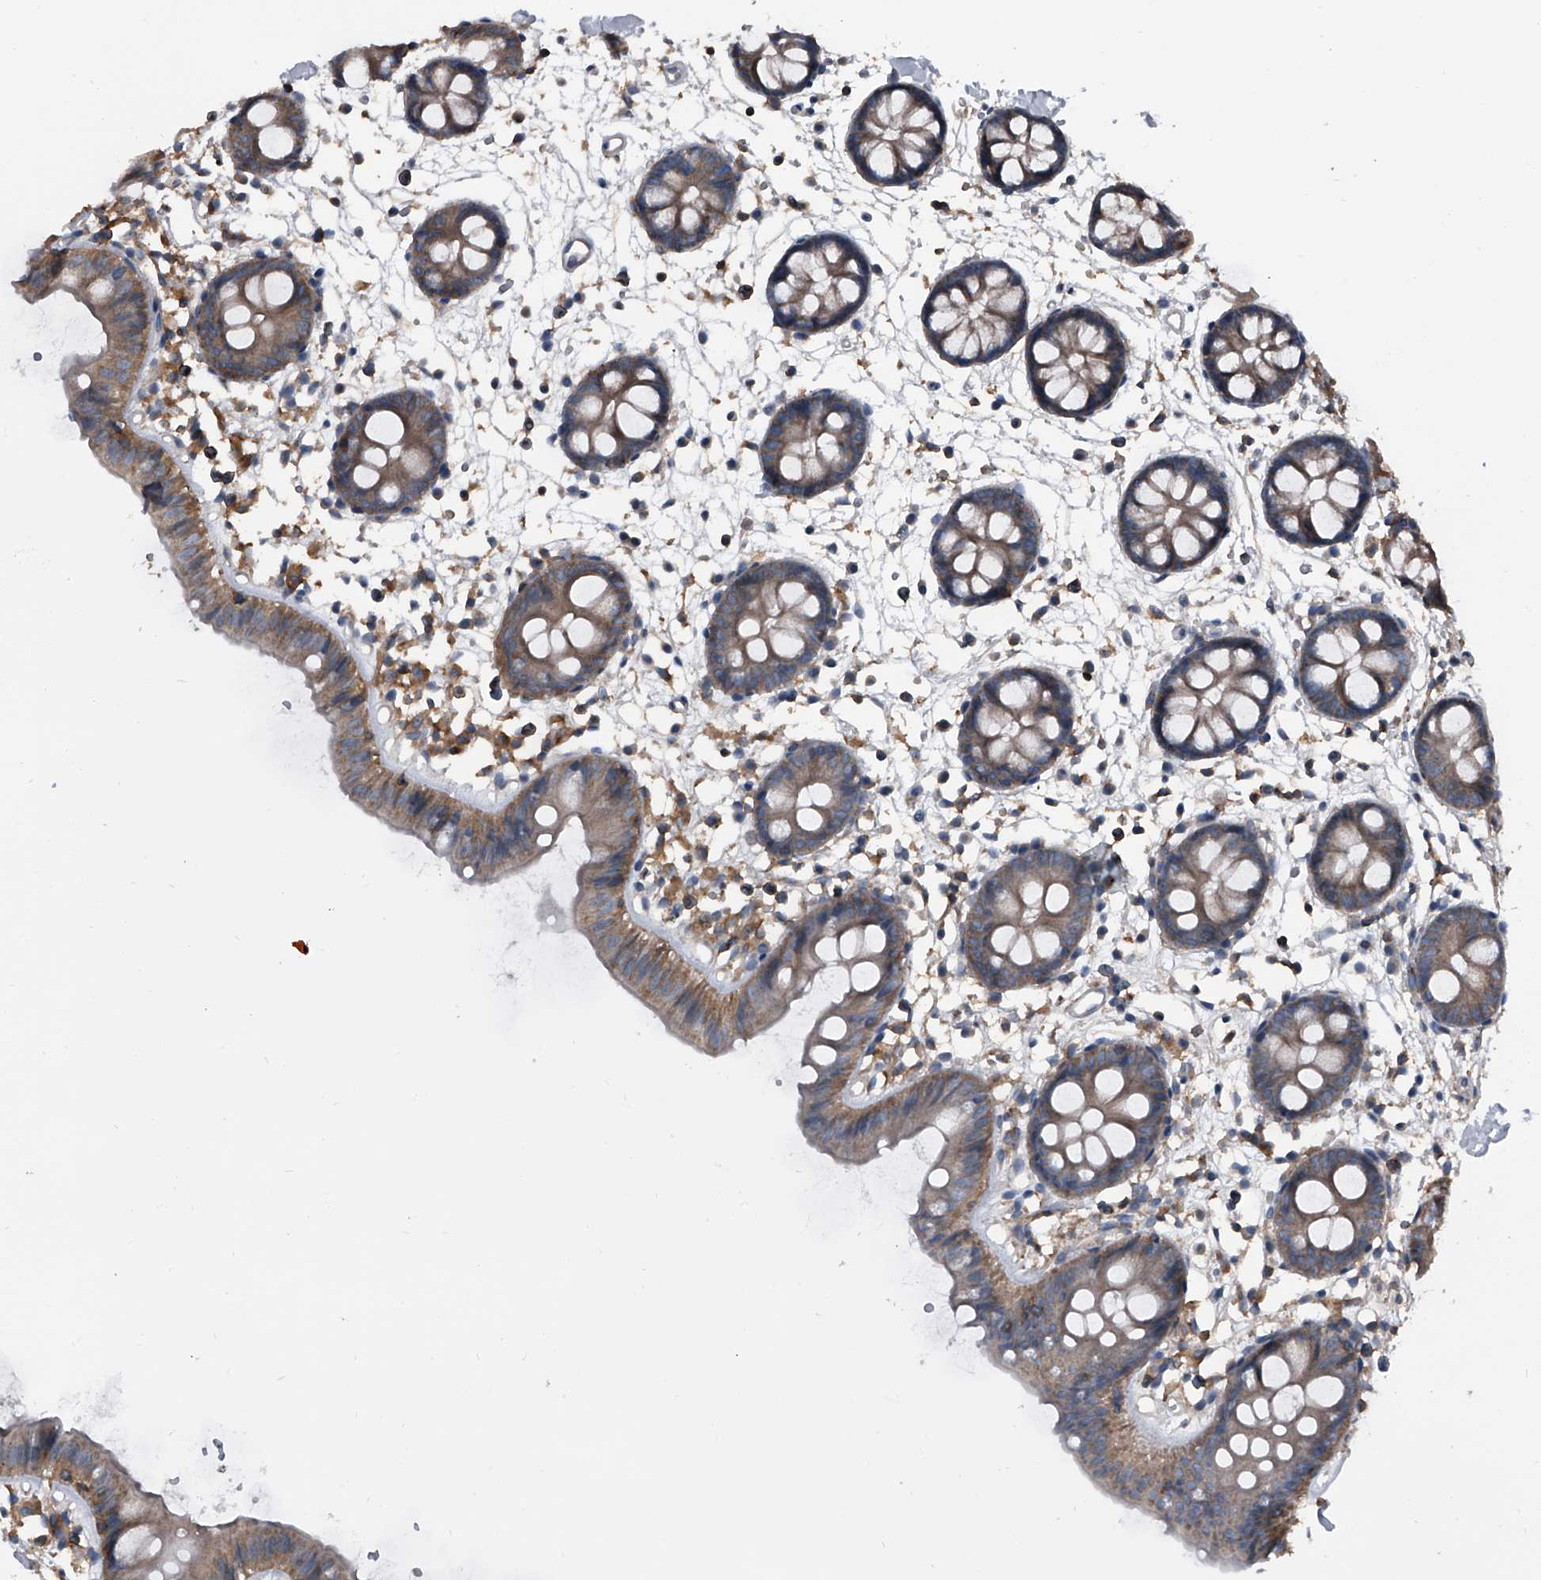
{"staining": {"intensity": "negative", "quantity": "none", "location": "none"}, "tissue": "colon", "cell_type": "Endothelial cells", "image_type": "normal", "snomed": [{"axis": "morphology", "description": "Normal tissue, NOS"}, {"axis": "topography", "description": "Colon"}], "caption": "Immunohistochemistry (IHC) image of benign colon: human colon stained with DAB shows no significant protein positivity in endothelial cells. Brightfield microscopy of immunohistochemistry stained with DAB (brown) and hematoxylin (blue), captured at high magnification.", "gene": "PIP5K1A", "patient": {"sex": "male", "age": 56}}